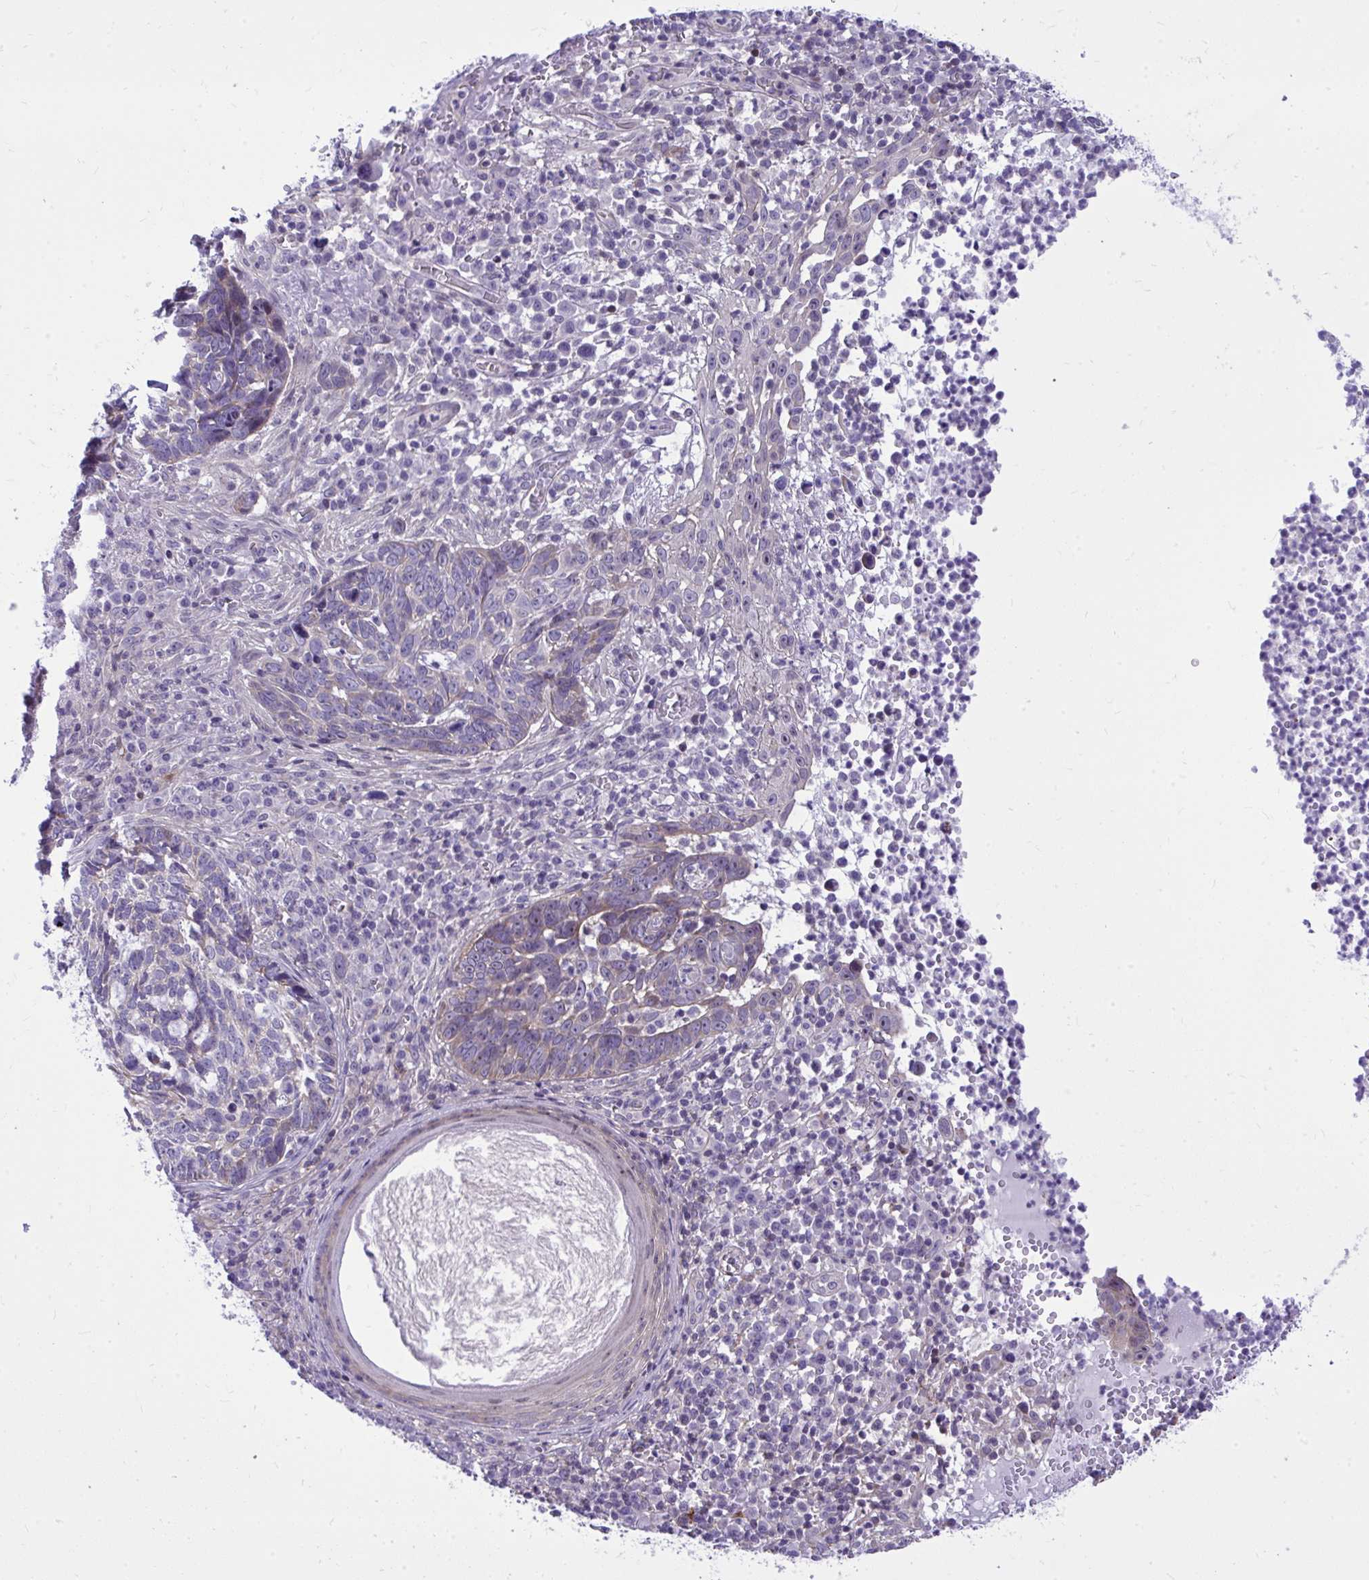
{"staining": {"intensity": "weak", "quantity": "<25%", "location": "cytoplasmic/membranous"}, "tissue": "skin cancer", "cell_type": "Tumor cells", "image_type": "cancer", "snomed": [{"axis": "morphology", "description": "Basal cell carcinoma"}, {"axis": "topography", "description": "Skin"}, {"axis": "topography", "description": "Skin of face"}], "caption": "An immunohistochemistry image of skin basal cell carcinoma is shown. There is no staining in tumor cells of skin basal cell carcinoma.", "gene": "GRK4", "patient": {"sex": "female", "age": 95}}